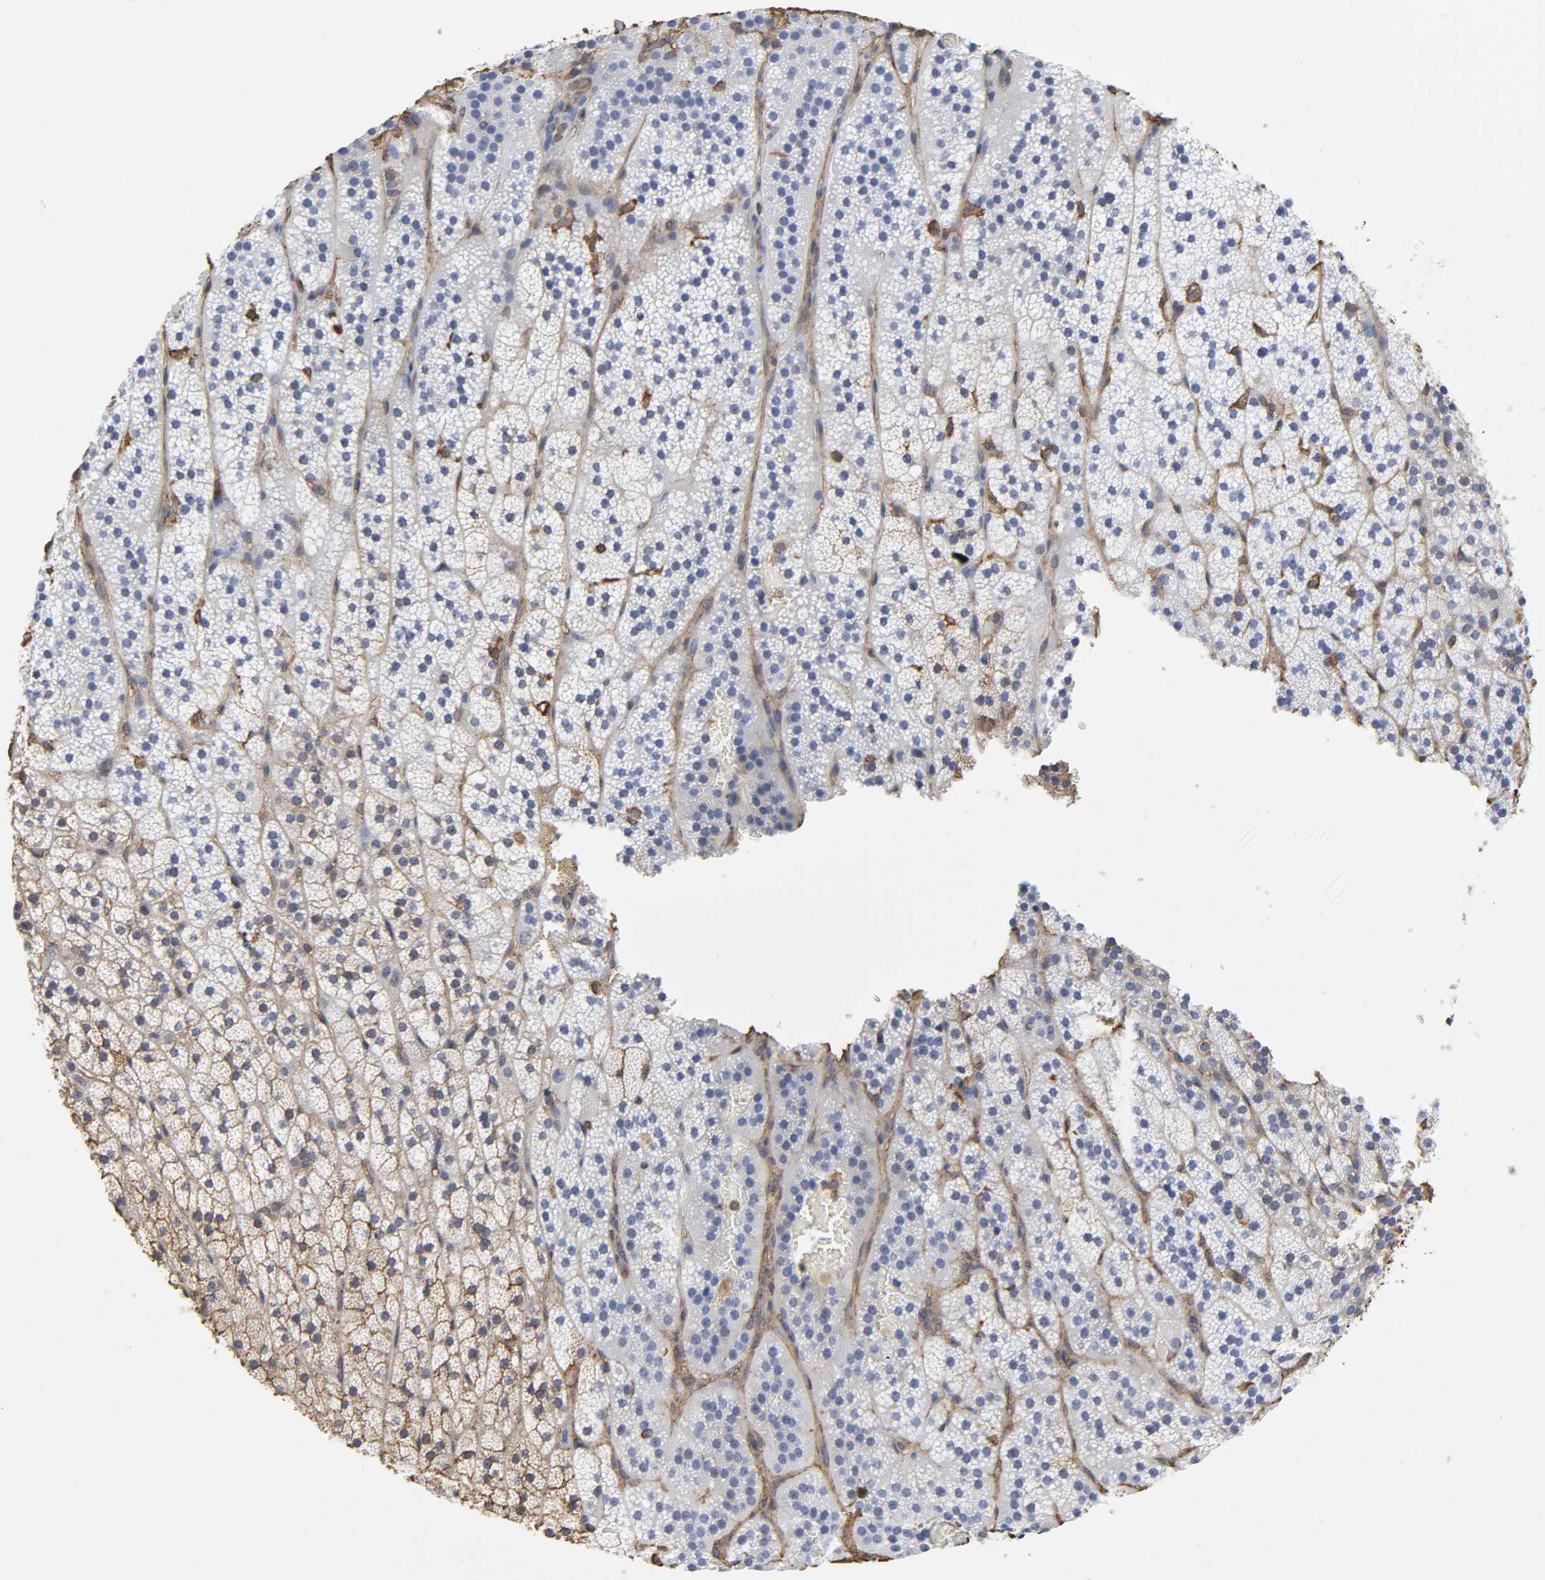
{"staining": {"intensity": "negative", "quantity": "none", "location": "none"}, "tissue": "adrenal gland", "cell_type": "Glandular cells", "image_type": "normal", "snomed": [{"axis": "morphology", "description": "Normal tissue, NOS"}, {"axis": "topography", "description": "Adrenal gland"}], "caption": "A high-resolution micrograph shows immunohistochemistry (IHC) staining of benign adrenal gland, which exhibits no significant expression in glandular cells.", "gene": "ANXA2", "patient": {"sex": "male", "age": 35}}